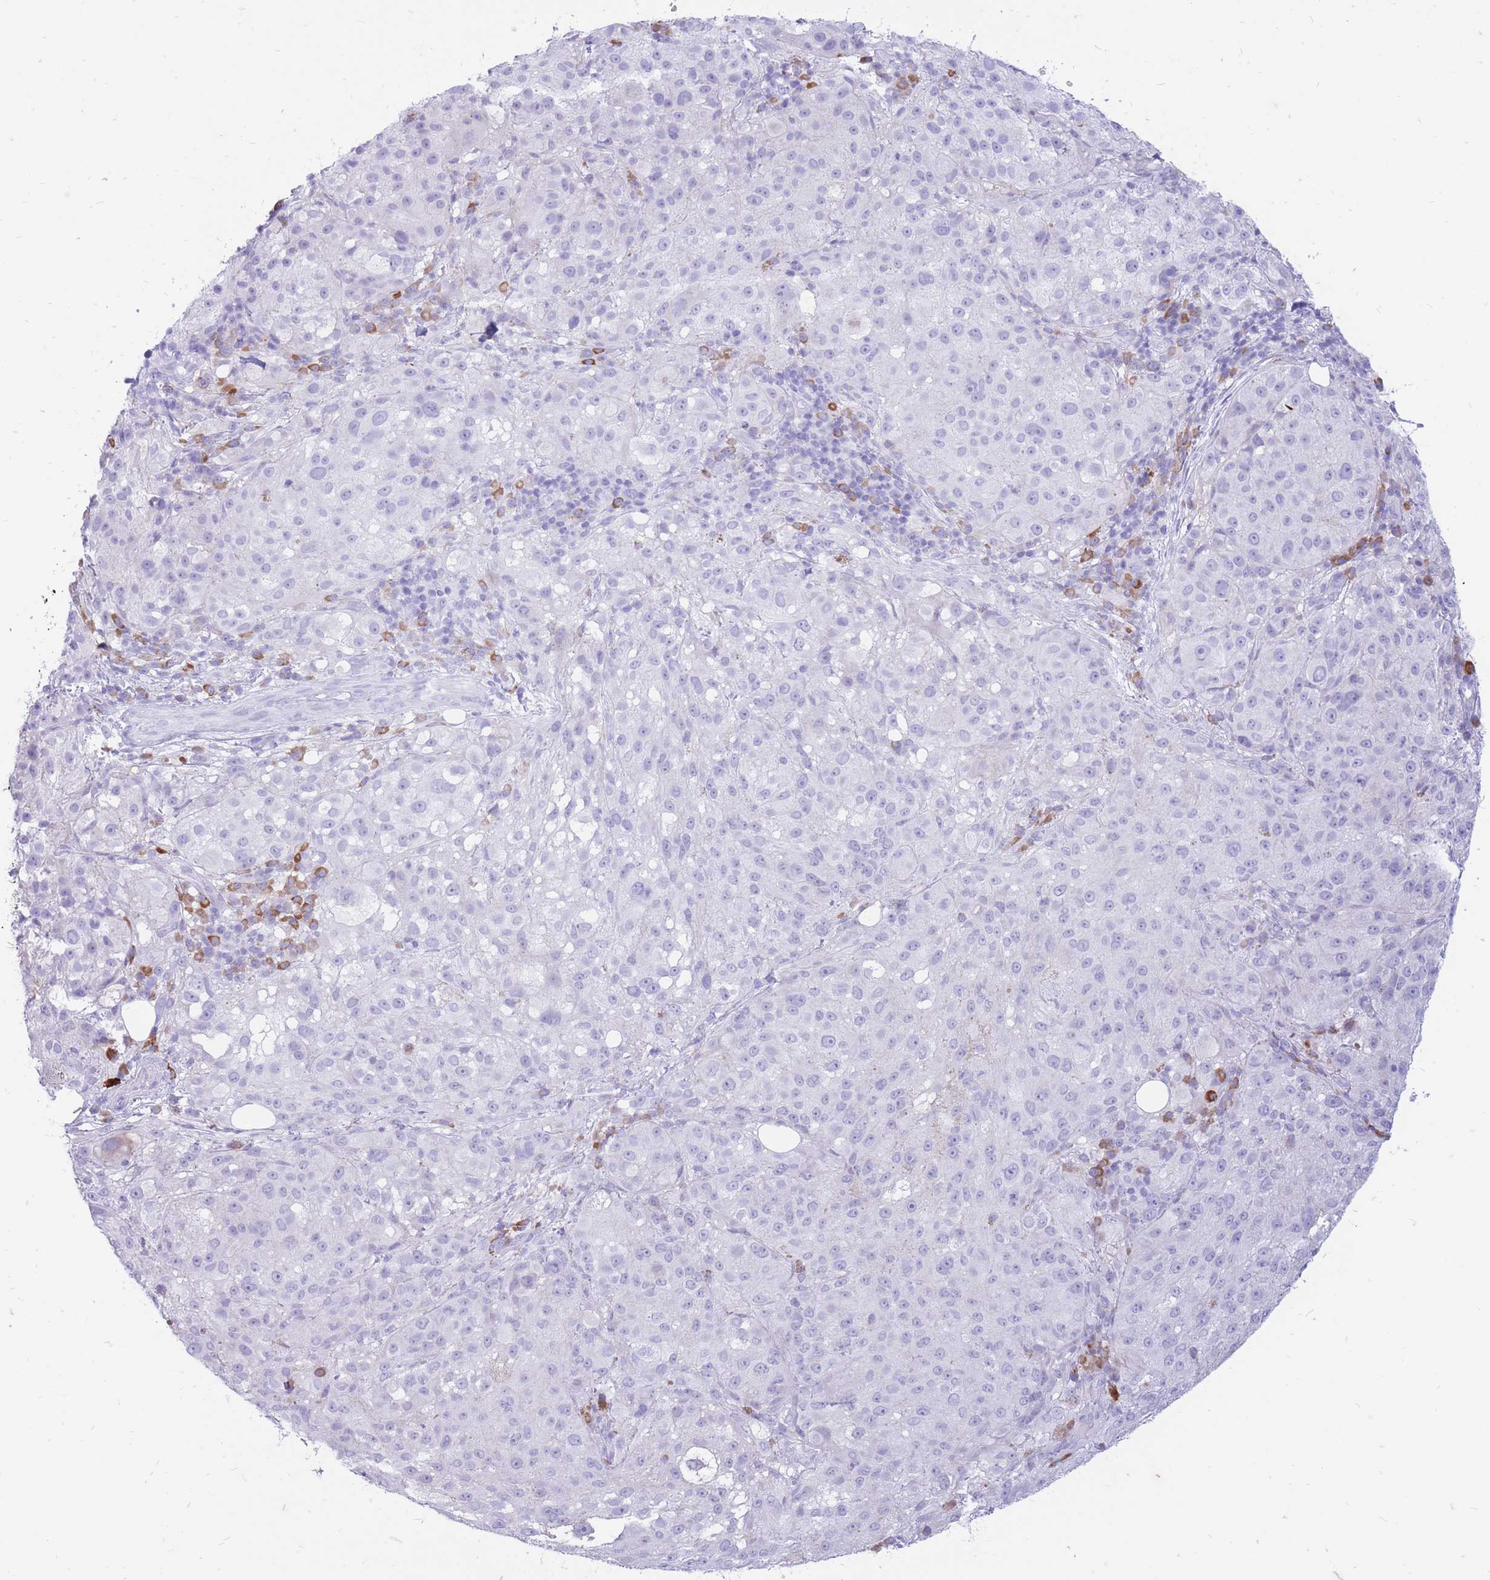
{"staining": {"intensity": "negative", "quantity": "none", "location": "none"}, "tissue": "melanoma", "cell_type": "Tumor cells", "image_type": "cancer", "snomed": [{"axis": "morphology", "description": "Necrosis, NOS"}, {"axis": "morphology", "description": "Malignant melanoma, NOS"}, {"axis": "topography", "description": "Skin"}], "caption": "A histopathology image of human malignant melanoma is negative for staining in tumor cells. Nuclei are stained in blue.", "gene": "ZFP37", "patient": {"sex": "female", "age": 87}}